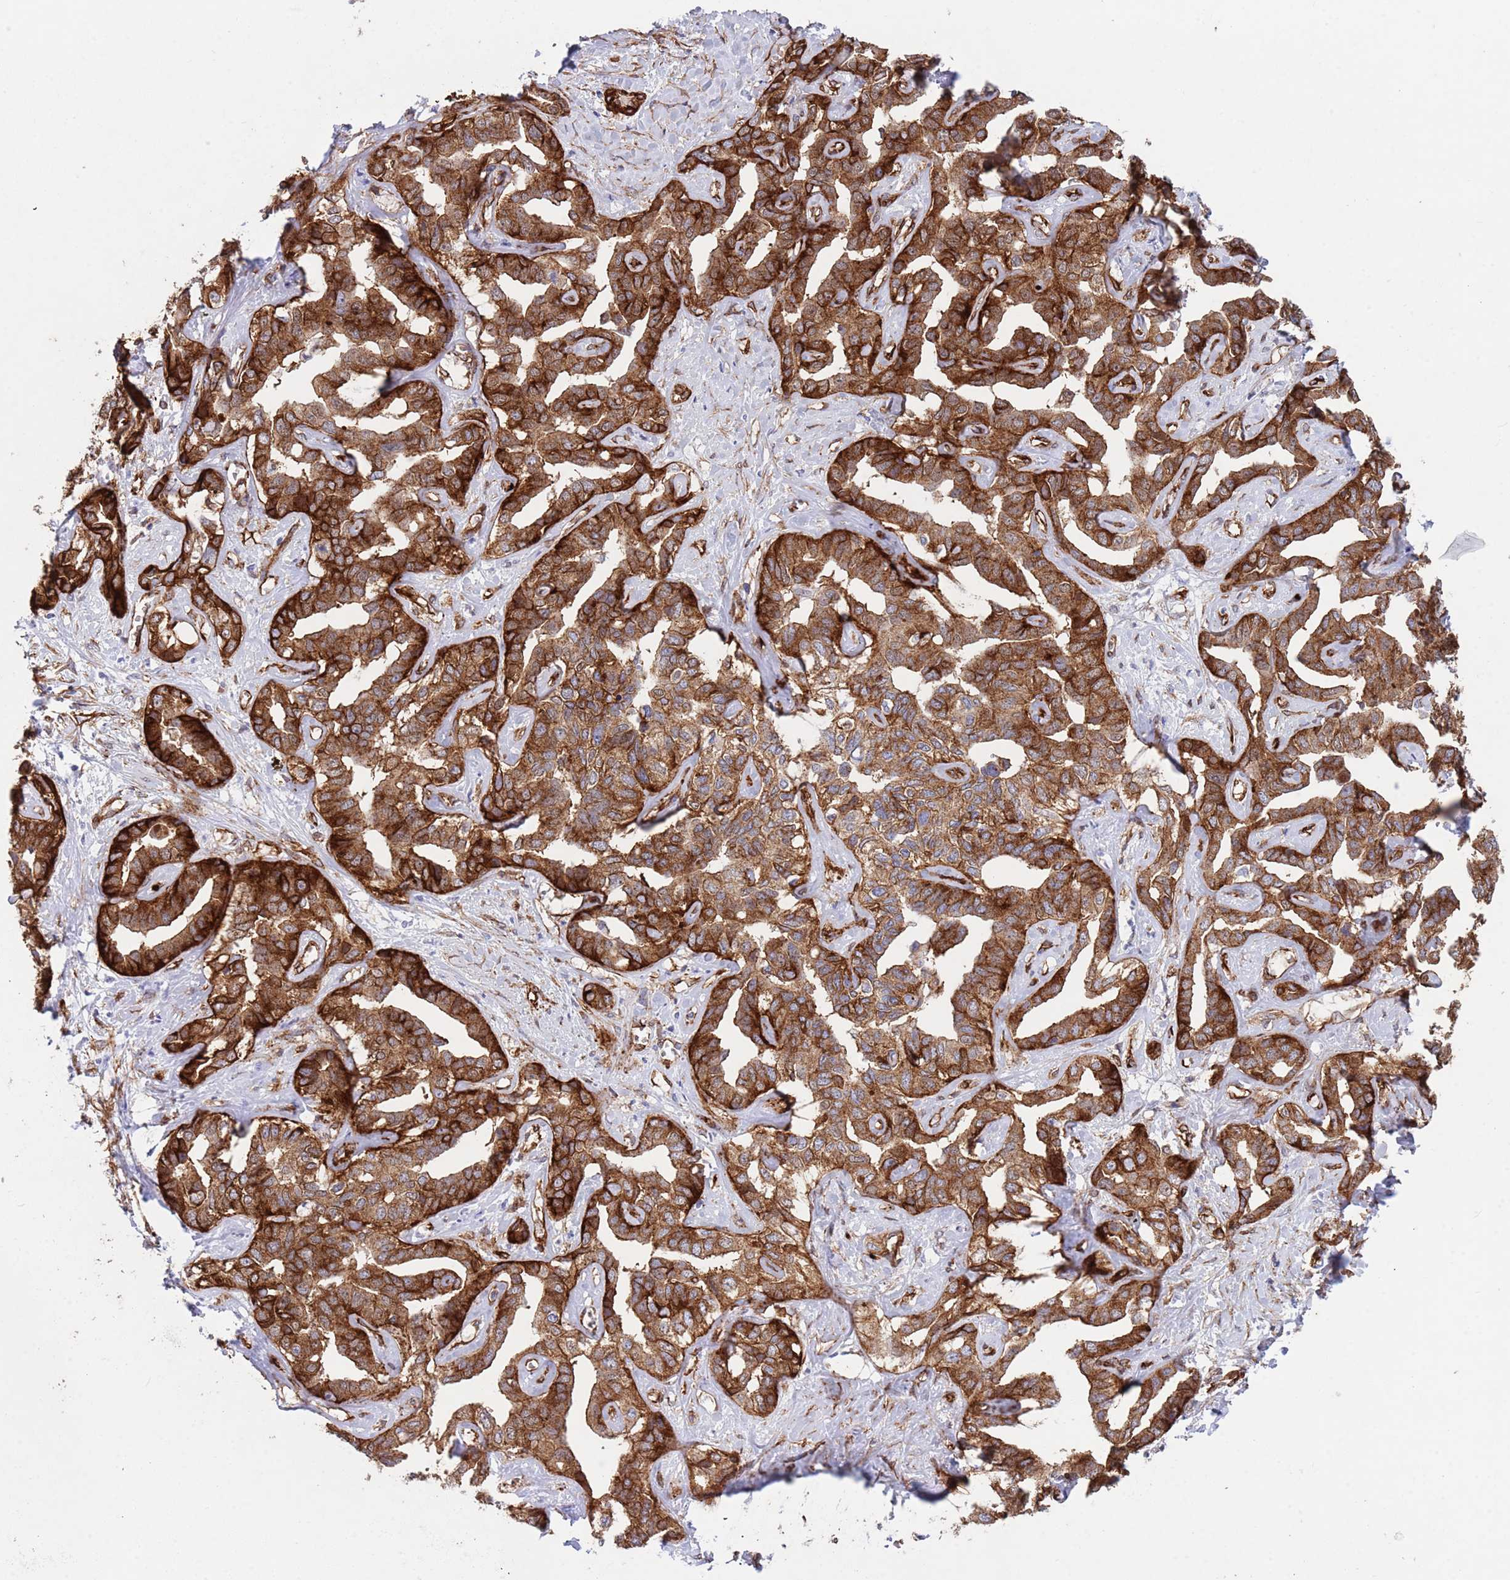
{"staining": {"intensity": "strong", "quantity": ">75%", "location": "cytoplasmic/membranous"}, "tissue": "liver cancer", "cell_type": "Tumor cells", "image_type": "cancer", "snomed": [{"axis": "morphology", "description": "Cholangiocarcinoma"}, {"axis": "topography", "description": "Liver"}], "caption": "A micrograph of human cholangiocarcinoma (liver) stained for a protein displays strong cytoplasmic/membranous brown staining in tumor cells.", "gene": "CAV2", "patient": {"sex": "male", "age": 59}}